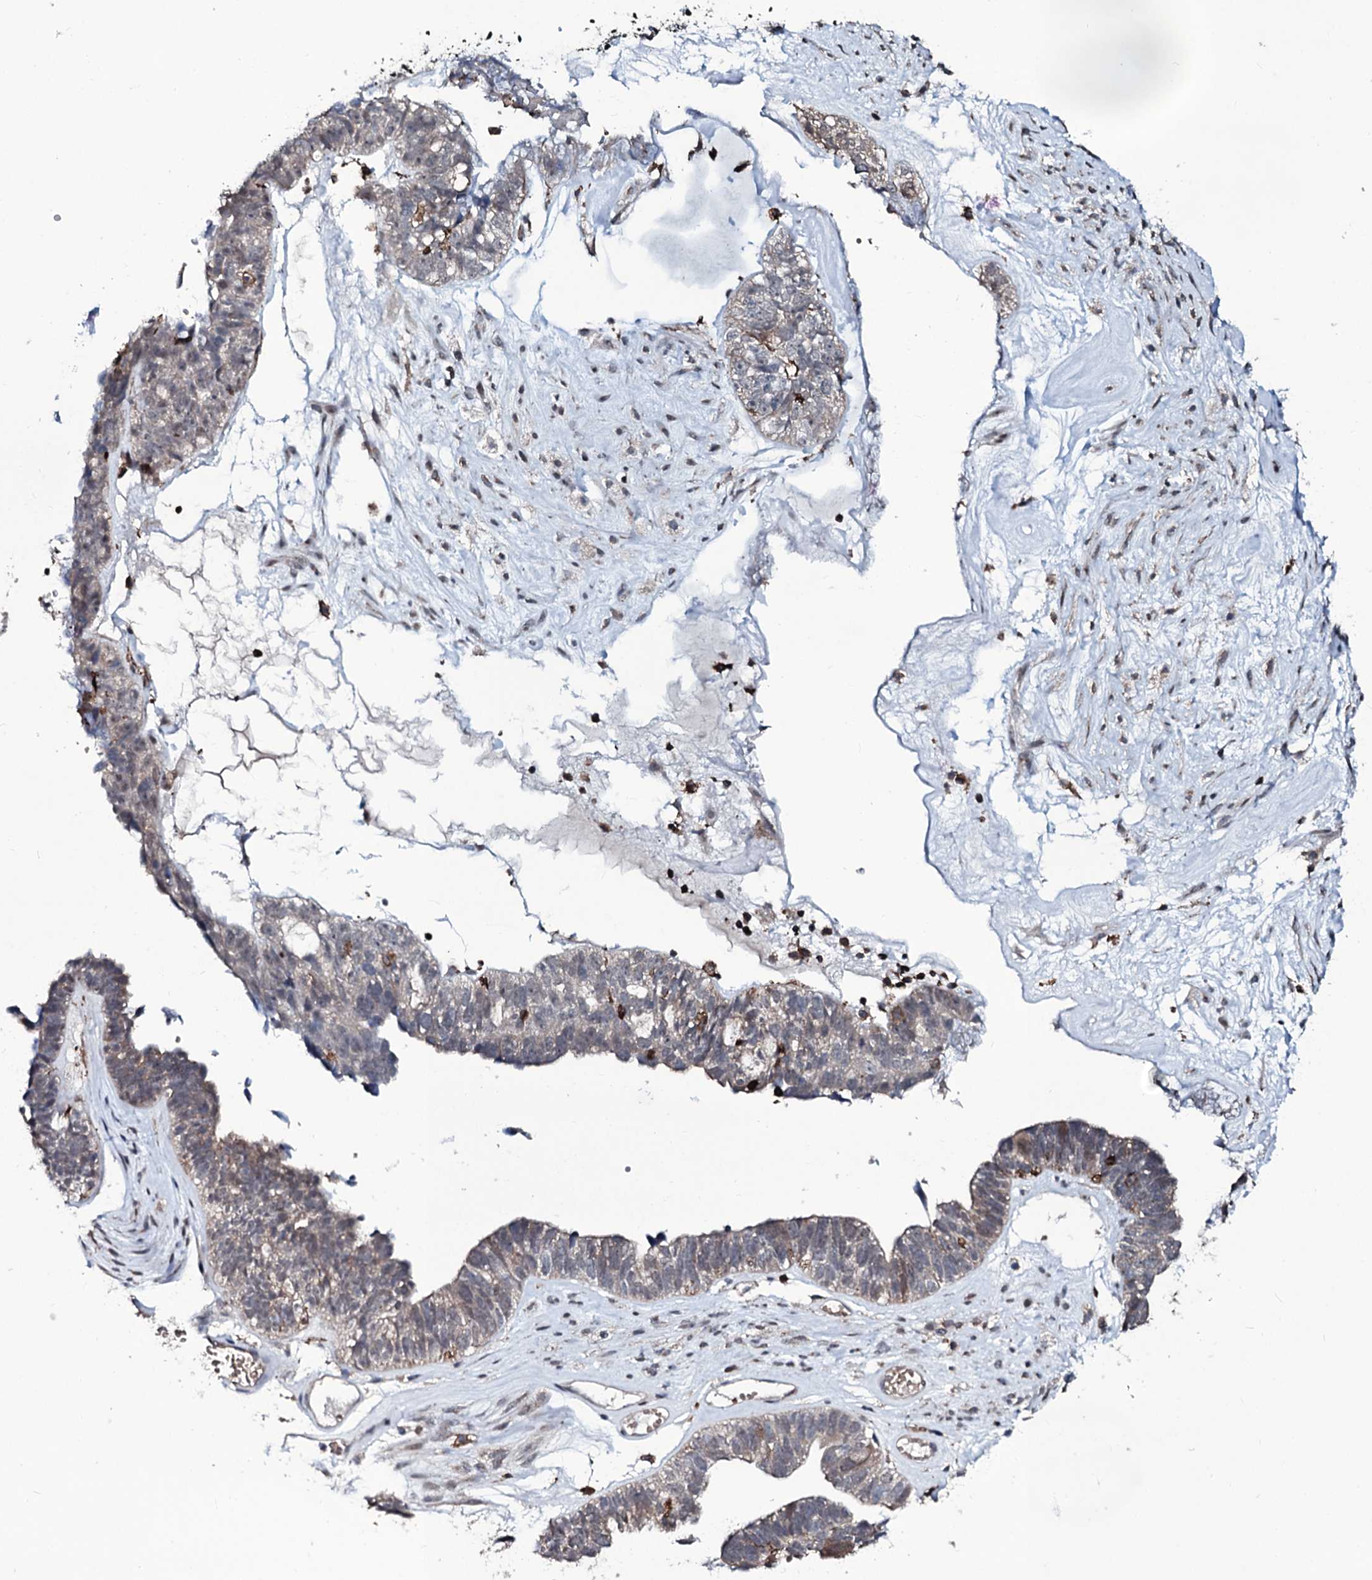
{"staining": {"intensity": "weak", "quantity": "25%-75%", "location": "cytoplasmic/membranous"}, "tissue": "ovarian cancer", "cell_type": "Tumor cells", "image_type": "cancer", "snomed": [{"axis": "morphology", "description": "Cystadenocarcinoma, serous, NOS"}, {"axis": "topography", "description": "Ovary"}], "caption": "Ovarian serous cystadenocarcinoma stained with DAB (3,3'-diaminobenzidine) immunohistochemistry demonstrates low levels of weak cytoplasmic/membranous staining in about 25%-75% of tumor cells. (Brightfield microscopy of DAB IHC at high magnification).", "gene": "OGFOD2", "patient": {"sex": "female", "age": 79}}